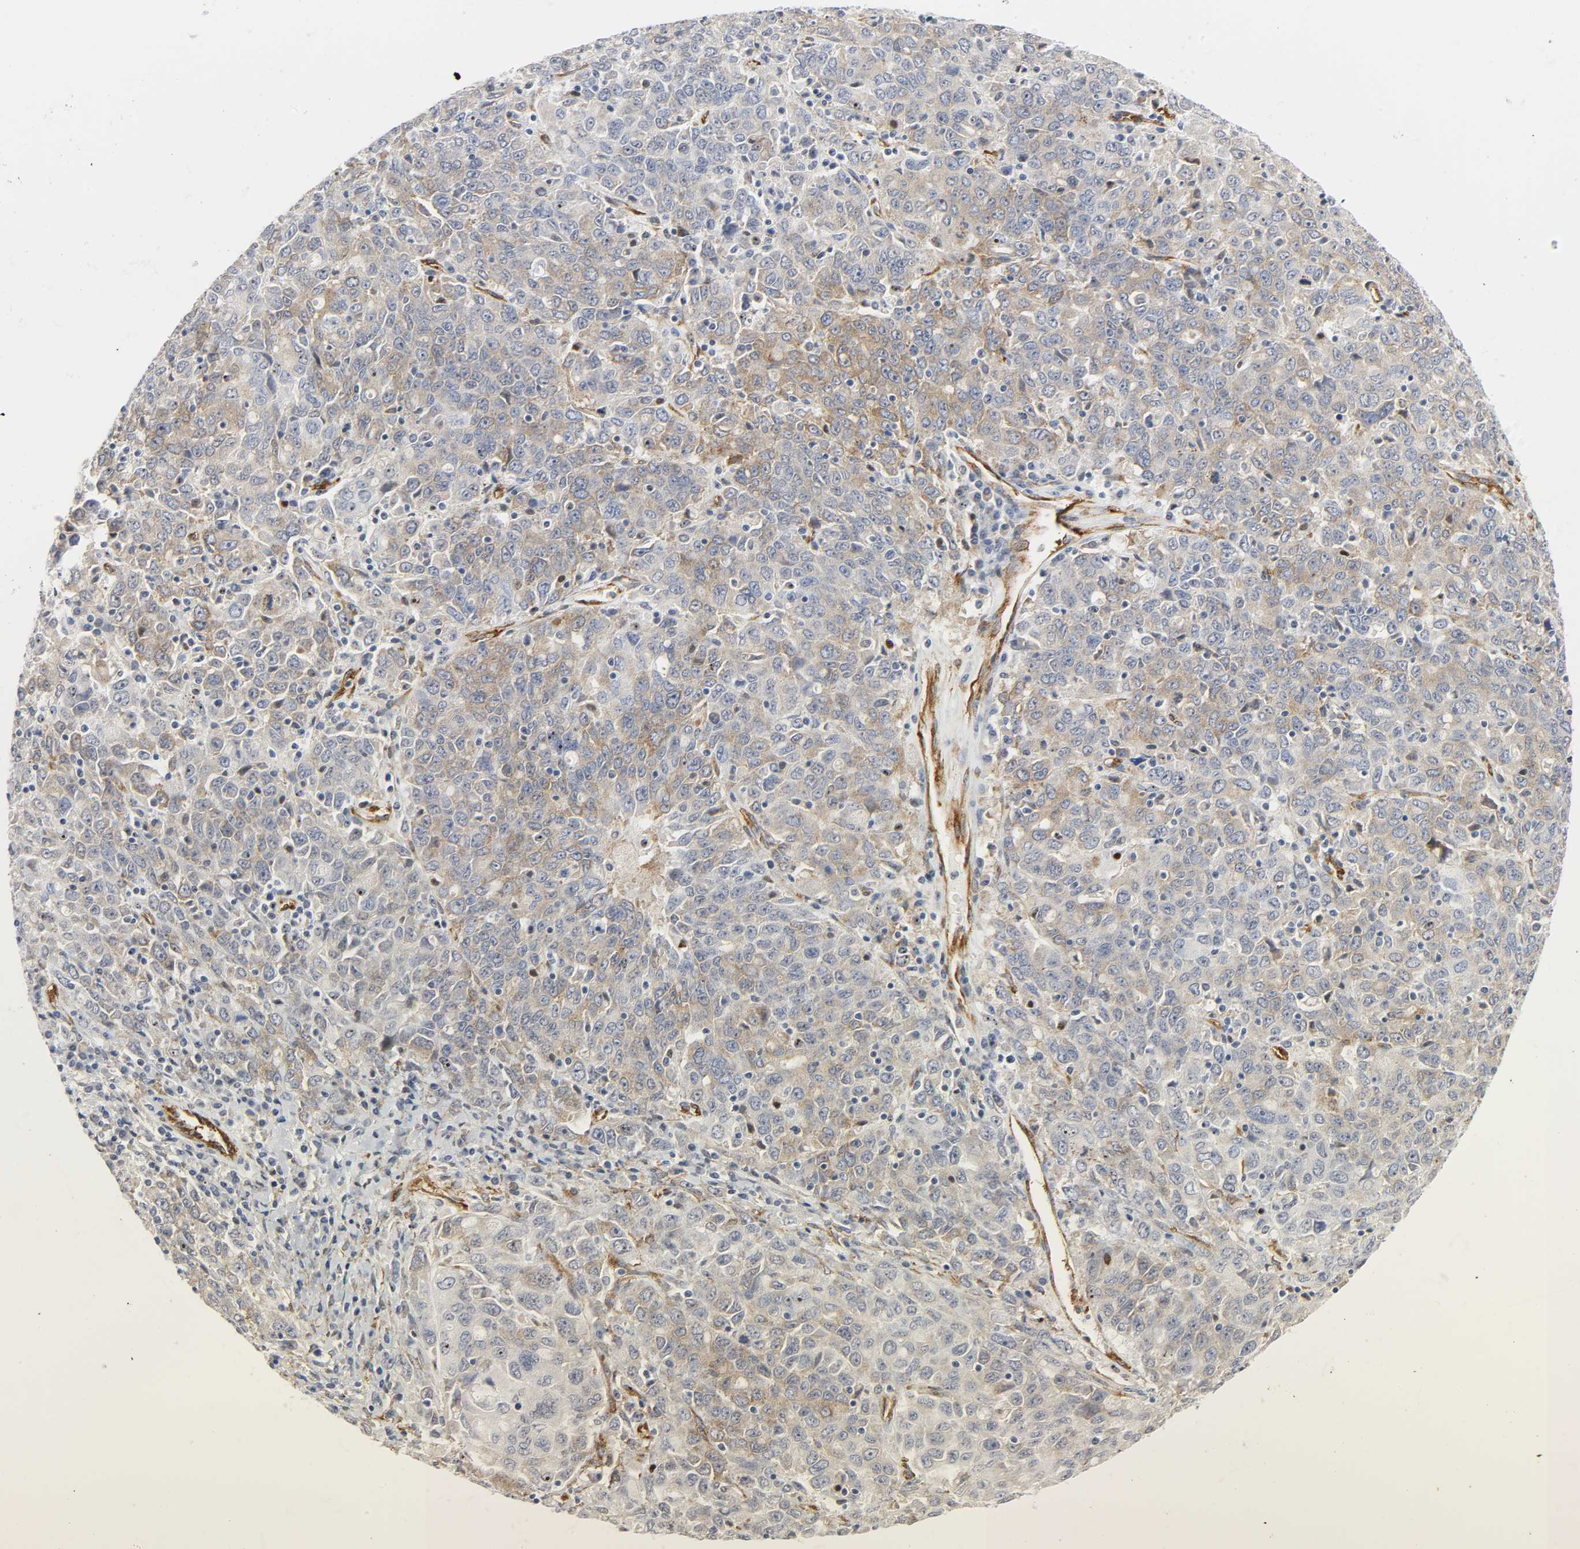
{"staining": {"intensity": "weak", "quantity": ">75%", "location": "cytoplasmic/membranous"}, "tissue": "ovarian cancer", "cell_type": "Tumor cells", "image_type": "cancer", "snomed": [{"axis": "morphology", "description": "Carcinoma, endometroid"}, {"axis": "topography", "description": "Ovary"}], "caption": "Immunohistochemical staining of endometroid carcinoma (ovarian) displays weak cytoplasmic/membranous protein staining in about >75% of tumor cells. (Brightfield microscopy of DAB IHC at high magnification).", "gene": "DOCK1", "patient": {"sex": "female", "age": 62}}